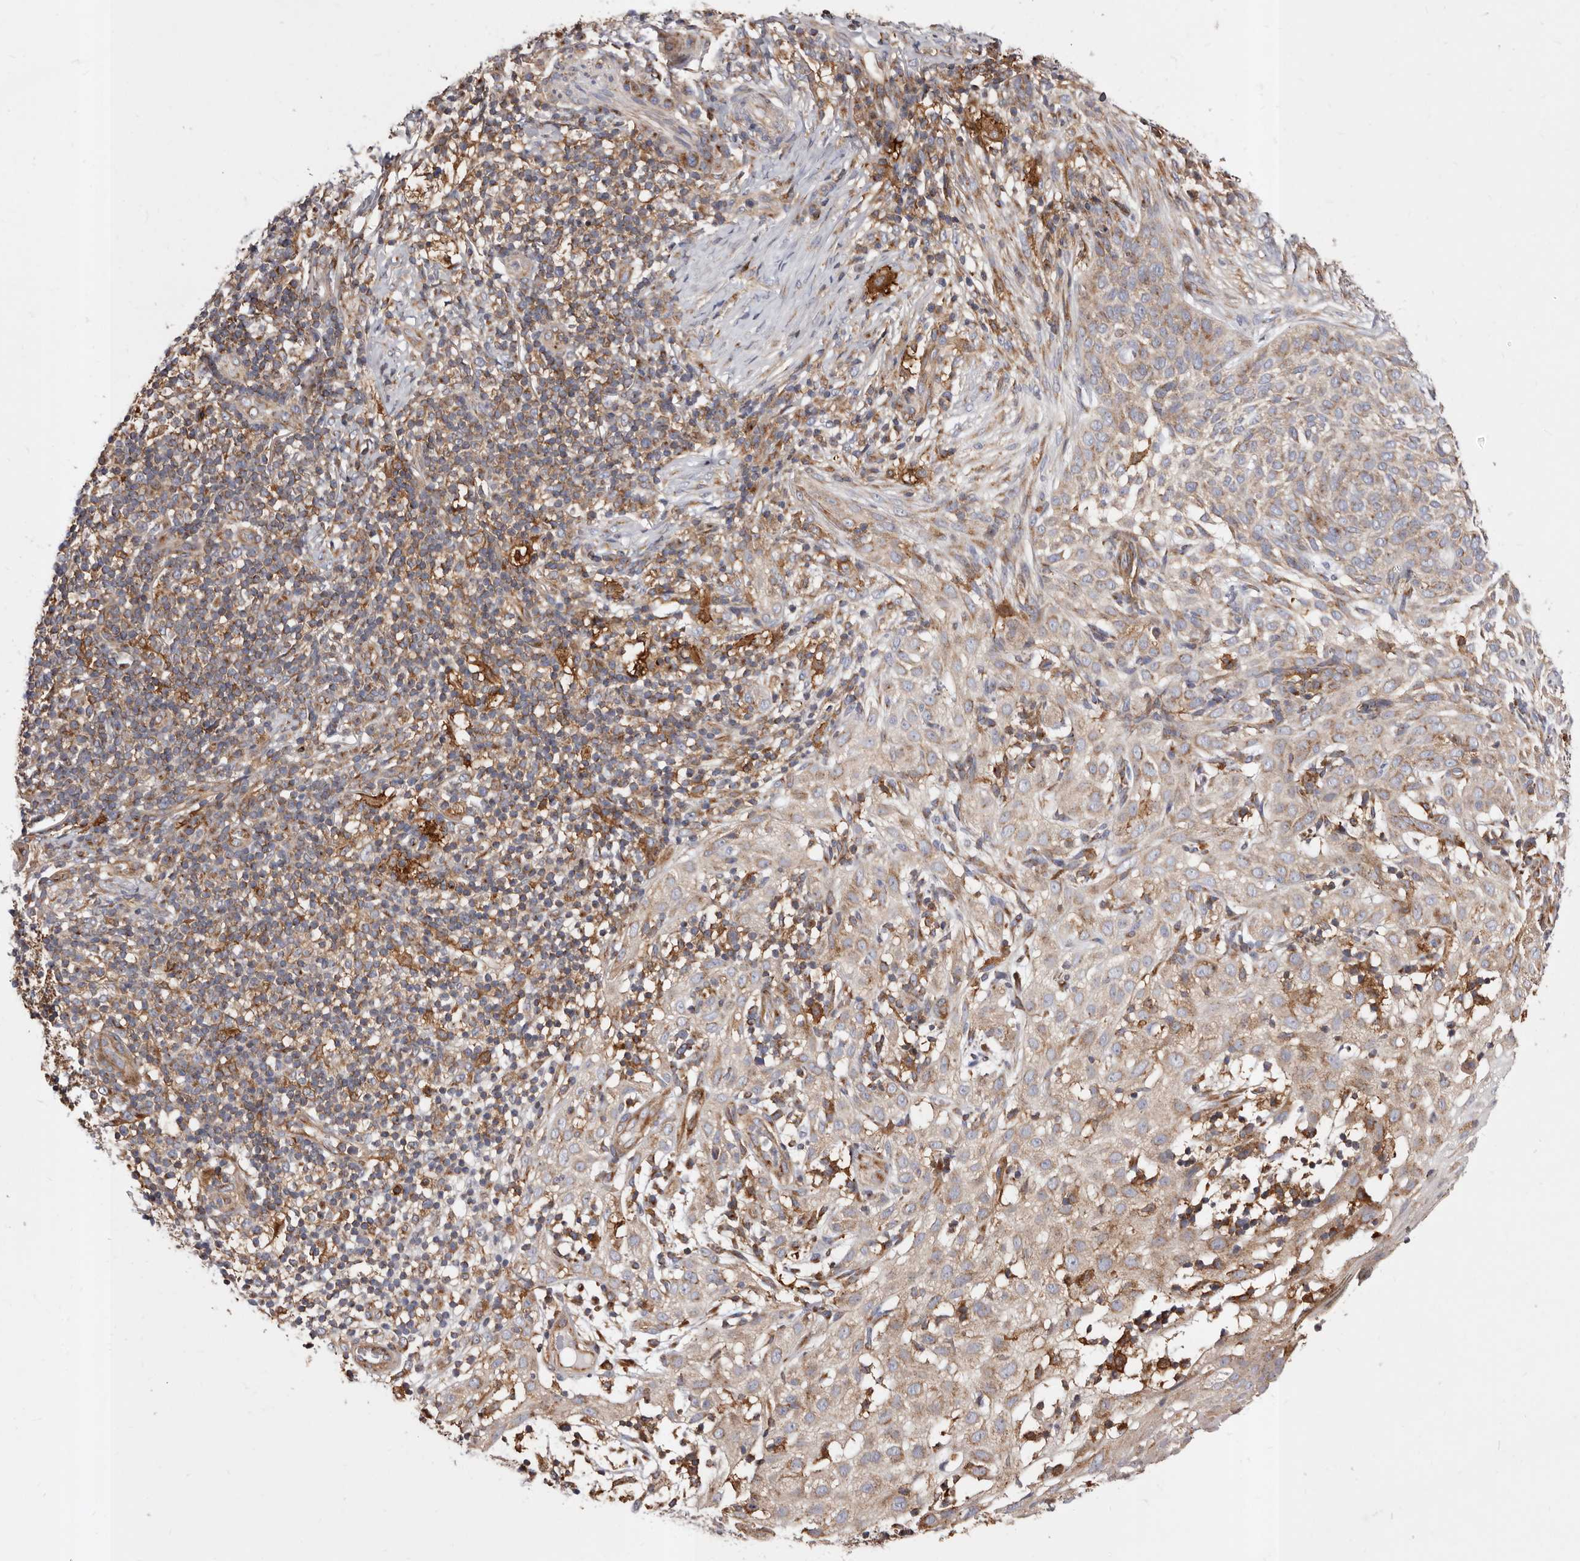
{"staining": {"intensity": "moderate", "quantity": ">75%", "location": "cytoplasmic/membranous"}, "tissue": "skin cancer", "cell_type": "Tumor cells", "image_type": "cancer", "snomed": [{"axis": "morphology", "description": "Basal cell carcinoma"}, {"axis": "topography", "description": "Skin"}], "caption": "Immunohistochemical staining of skin basal cell carcinoma shows moderate cytoplasmic/membranous protein positivity in about >75% of tumor cells.", "gene": "COQ8B", "patient": {"sex": "female", "age": 64}}